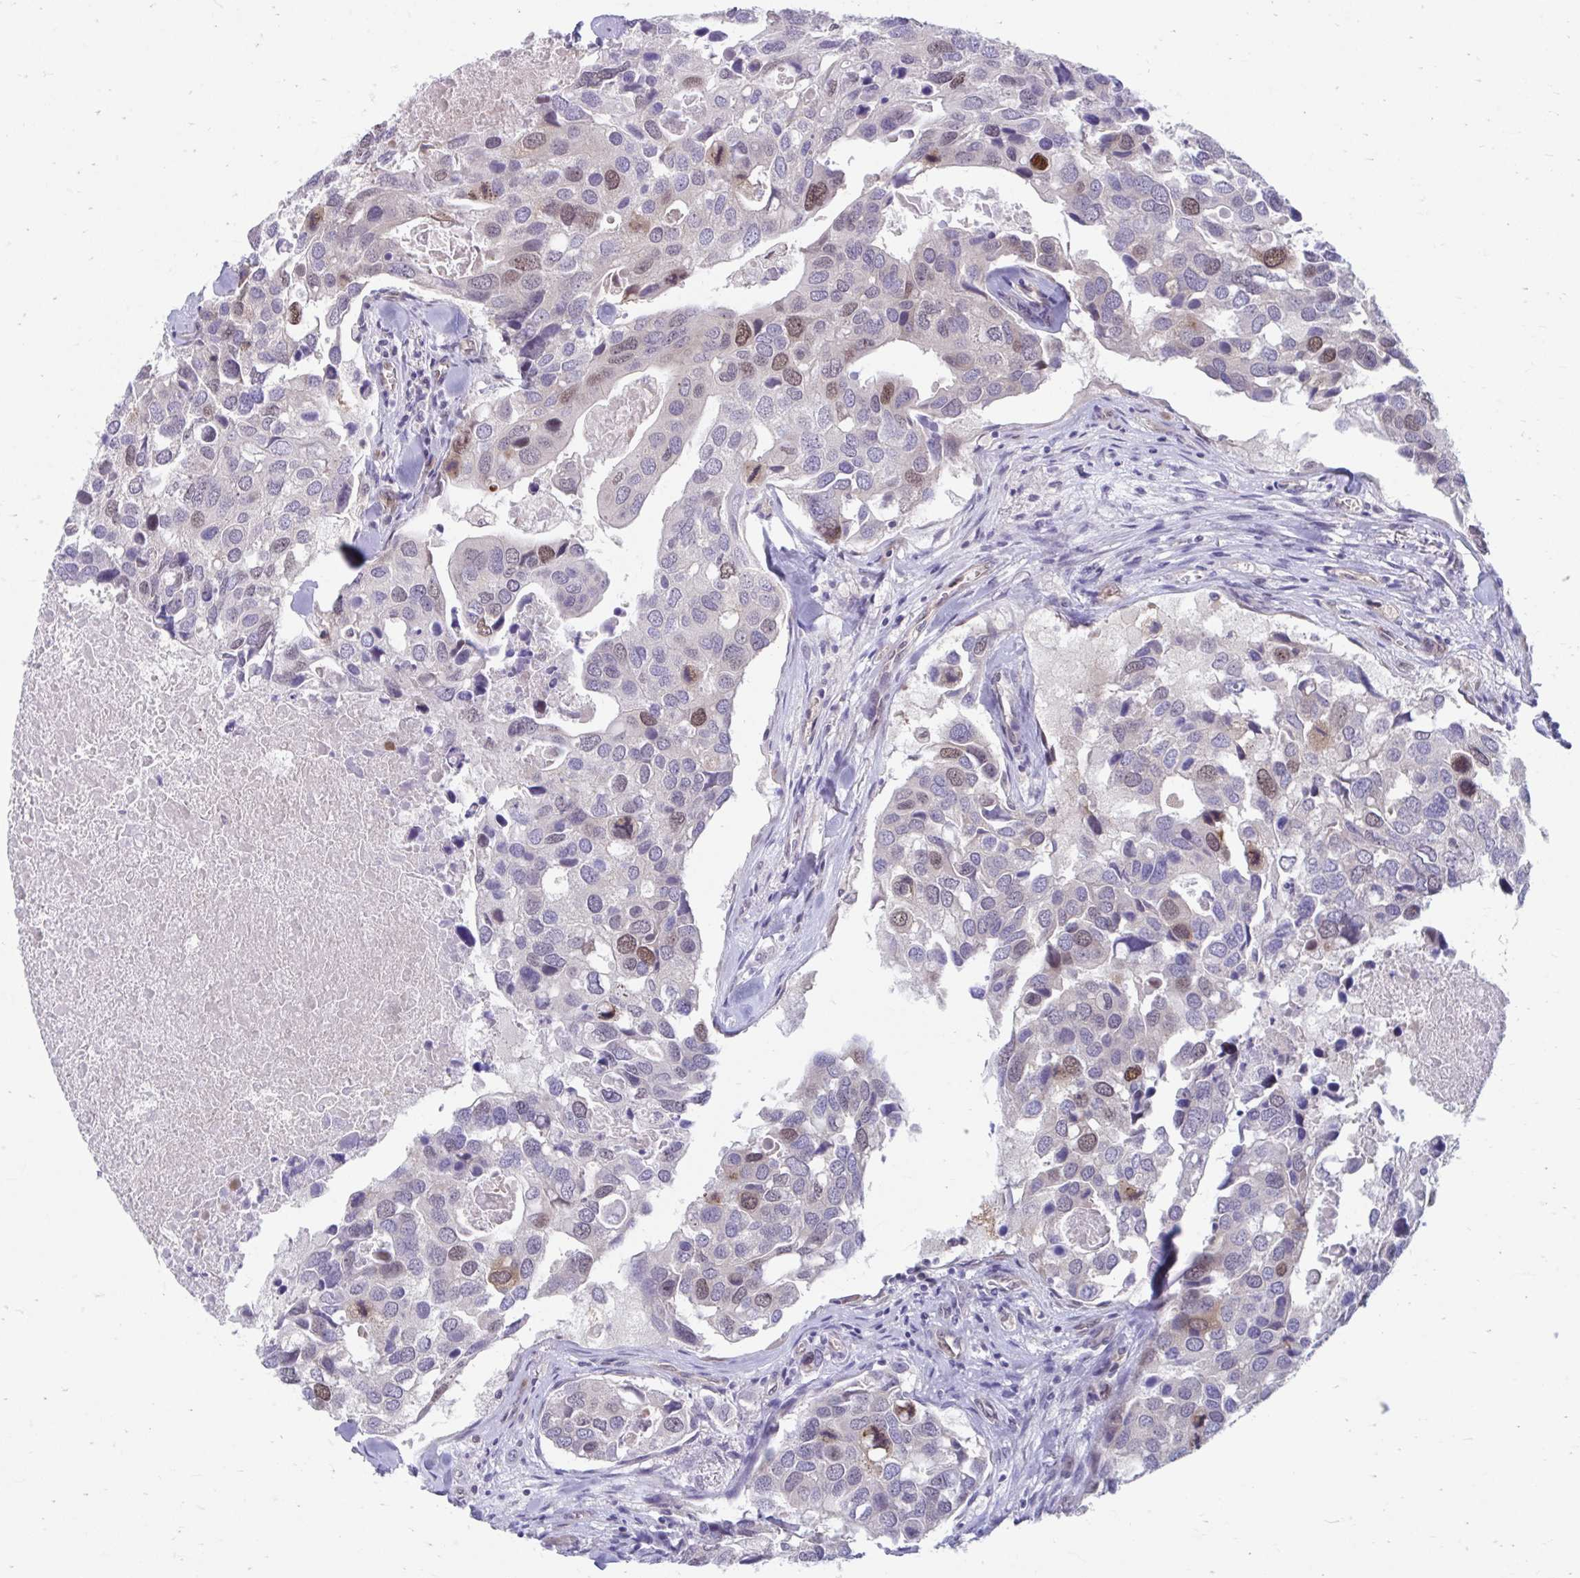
{"staining": {"intensity": "moderate", "quantity": "<25%", "location": "nuclear"}, "tissue": "breast cancer", "cell_type": "Tumor cells", "image_type": "cancer", "snomed": [{"axis": "morphology", "description": "Duct carcinoma"}, {"axis": "topography", "description": "Breast"}], "caption": "This is a micrograph of immunohistochemistry staining of infiltrating ductal carcinoma (breast), which shows moderate staining in the nuclear of tumor cells.", "gene": "SELENON", "patient": {"sex": "female", "age": 83}}